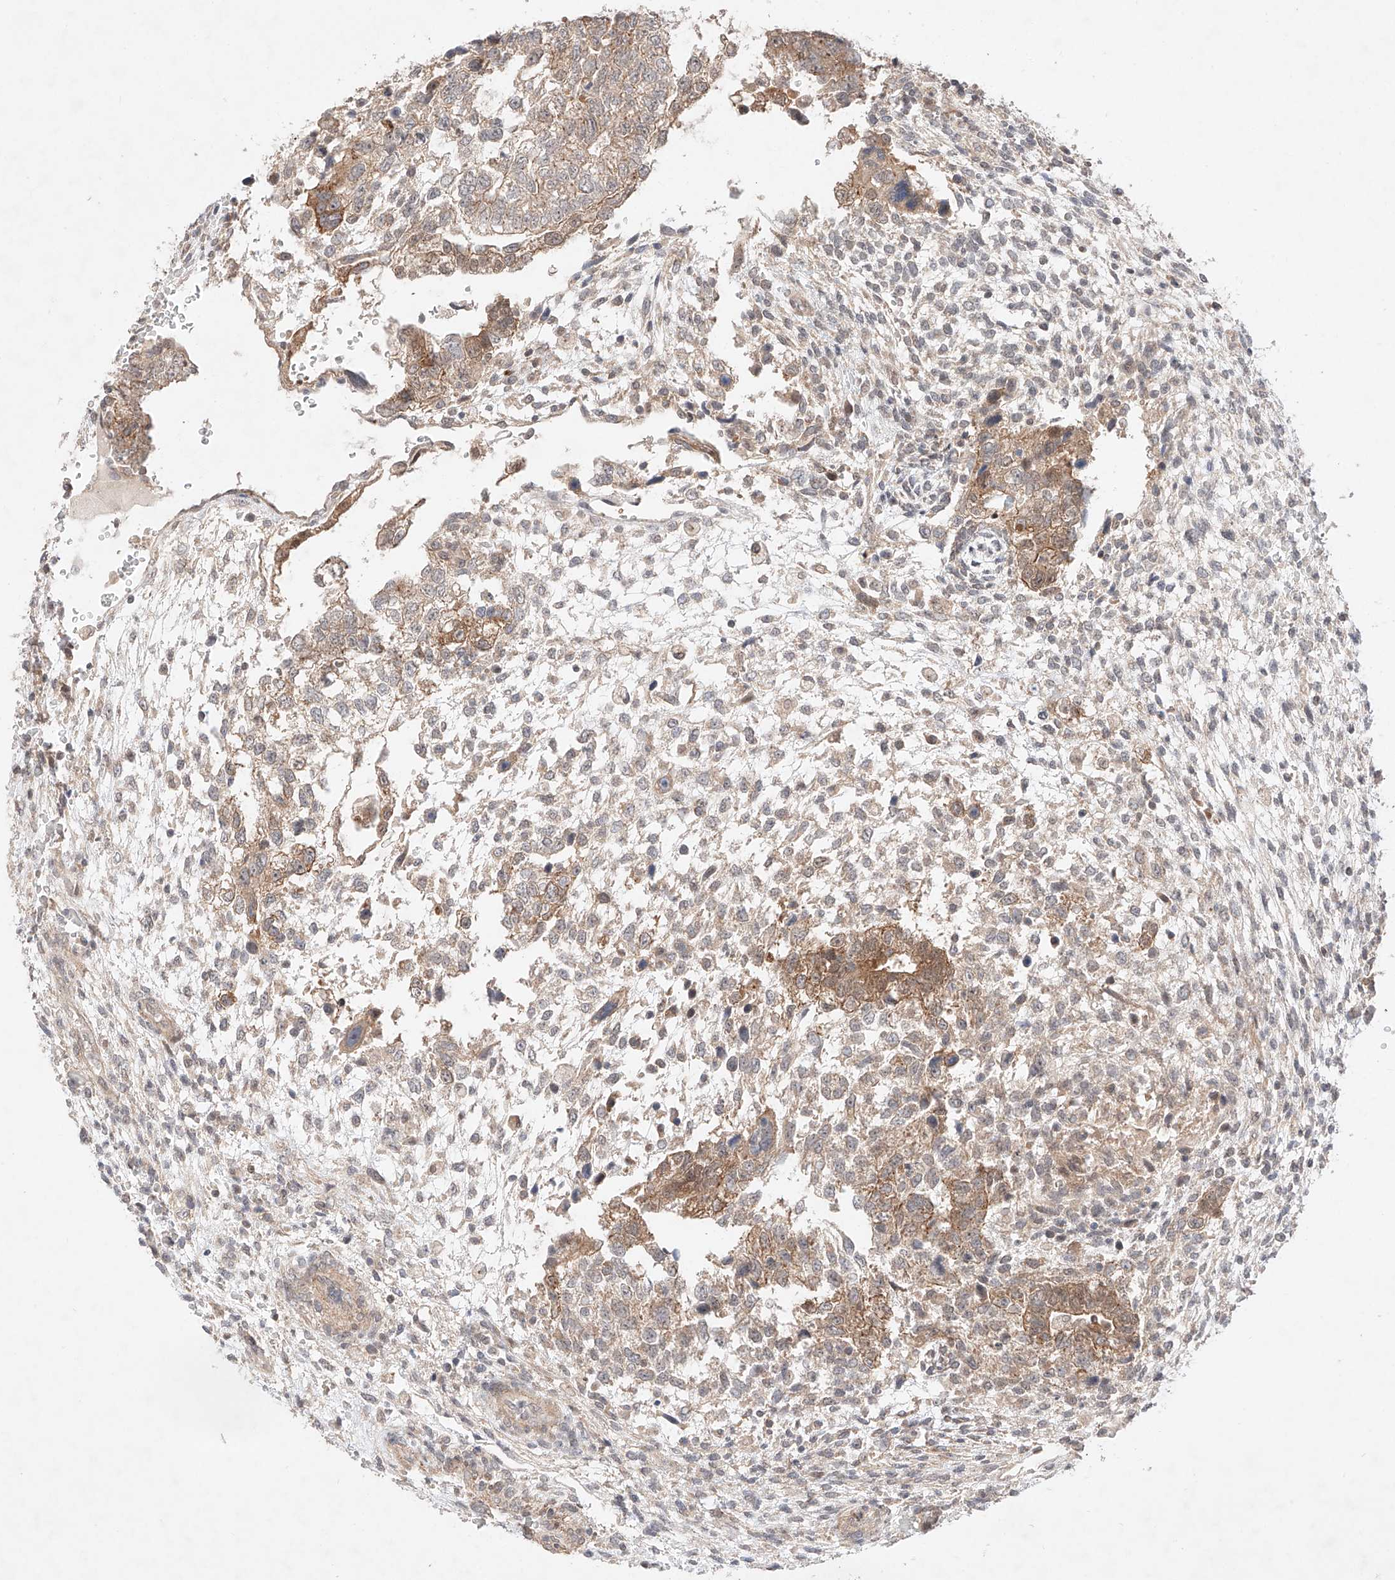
{"staining": {"intensity": "moderate", "quantity": ">75%", "location": "cytoplasmic/membranous"}, "tissue": "testis cancer", "cell_type": "Tumor cells", "image_type": "cancer", "snomed": [{"axis": "morphology", "description": "Carcinoma, Embryonal, NOS"}, {"axis": "topography", "description": "Testis"}], "caption": "A medium amount of moderate cytoplasmic/membranous positivity is appreciated in approximately >75% of tumor cells in testis cancer tissue.", "gene": "TSR2", "patient": {"sex": "male", "age": 37}}